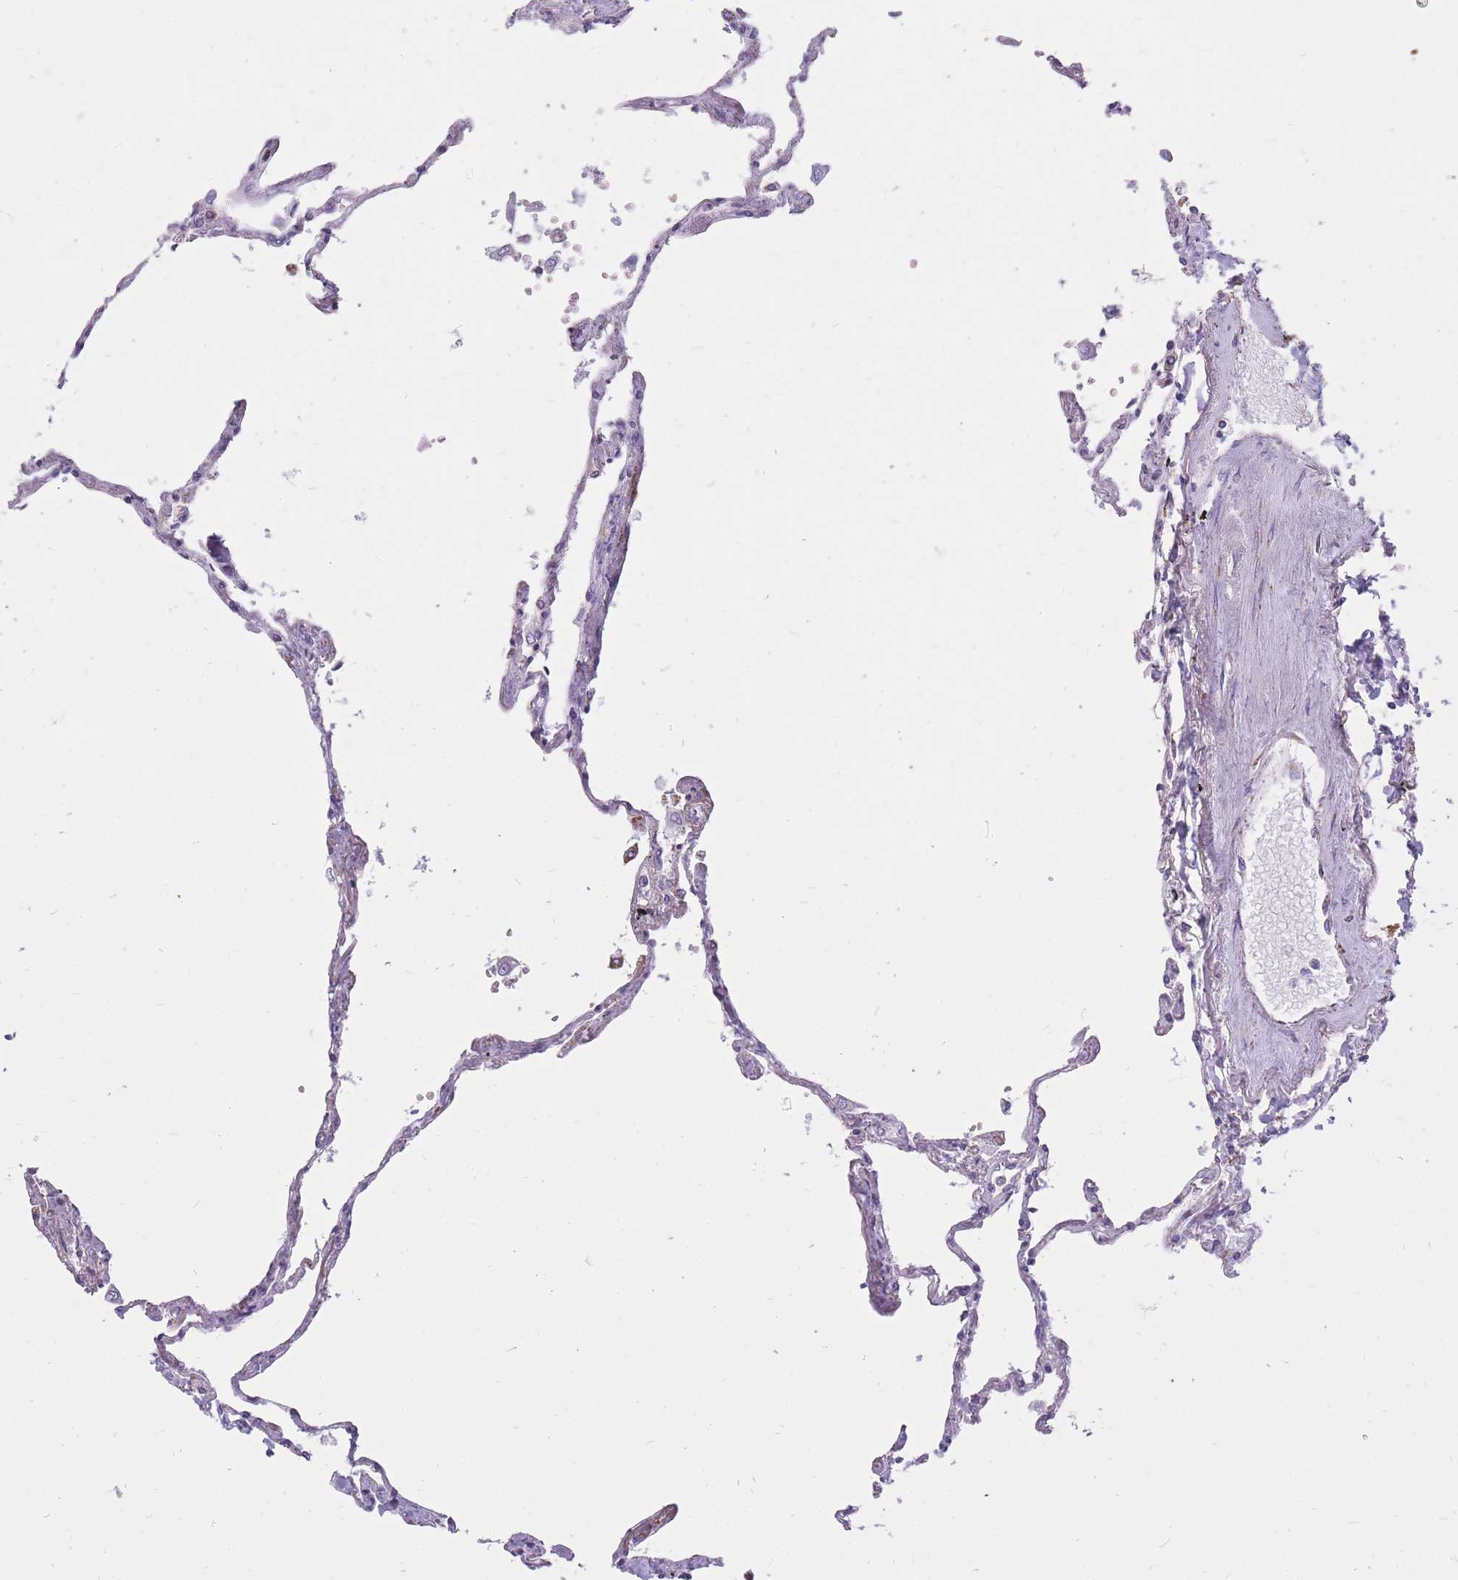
{"staining": {"intensity": "negative", "quantity": "none", "location": "none"}, "tissue": "lung", "cell_type": "Alveolar cells", "image_type": "normal", "snomed": [{"axis": "morphology", "description": "Normal tissue, NOS"}, {"axis": "topography", "description": "Lung"}], "caption": "The image shows no staining of alveolar cells in normal lung.", "gene": "PCSK1", "patient": {"sex": "female", "age": 67}}